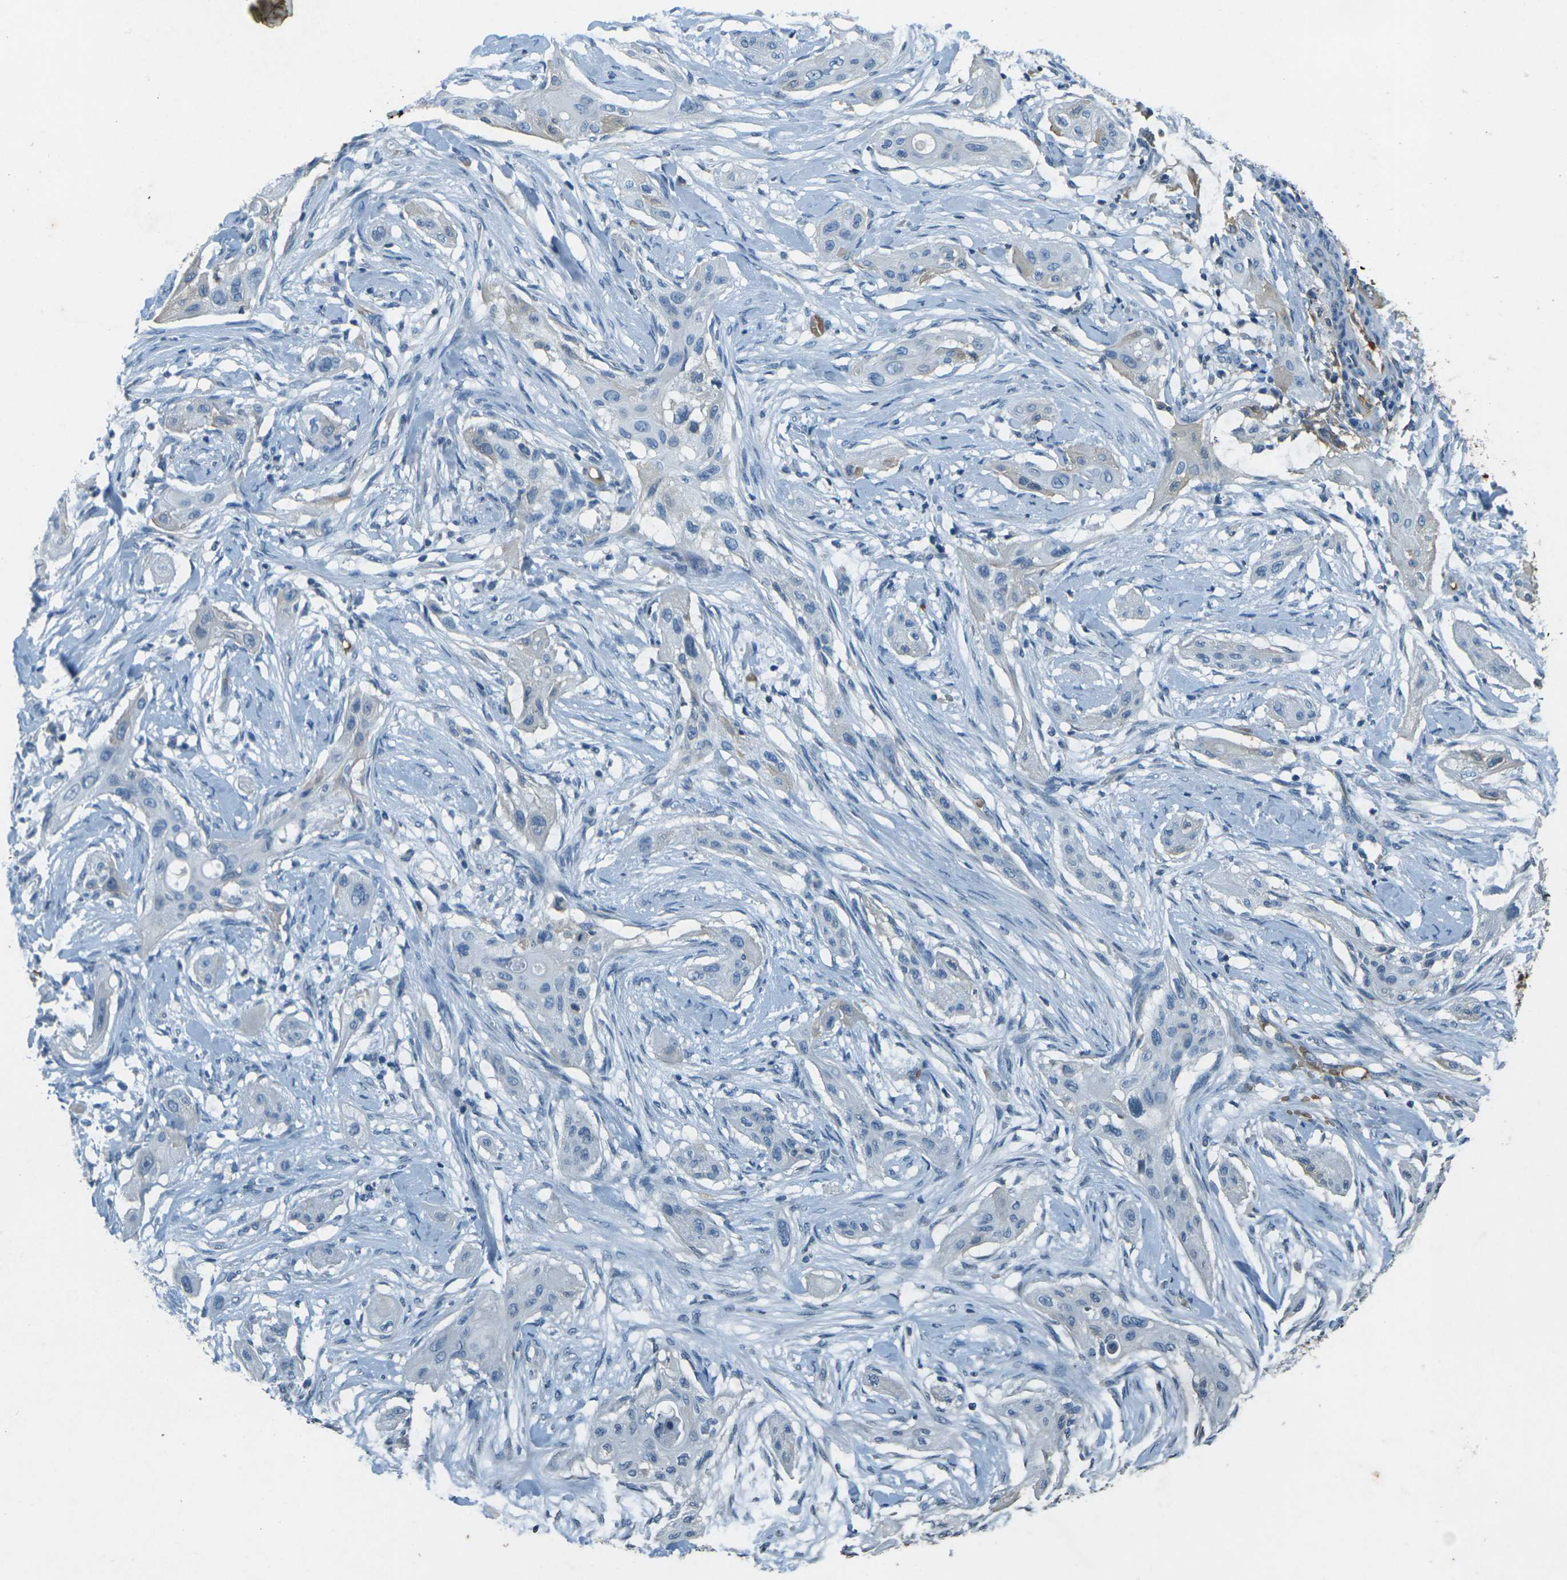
{"staining": {"intensity": "negative", "quantity": "none", "location": "none"}, "tissue": "lung cancer", "cell_type": "Tumor cells", "image_type": "cancer", "snomed": [{"axis": "morphology", "description": "Squamous cell carcinoma, NOS"}, {"axis": "topography", "description": "Lung"}], "caption": "Protein analysis of squamous cell carcinoma (lung) reveals no significant staining in tumor cells.", "gene": "HBB", "patient": {"sex": "female", "age": 47}}